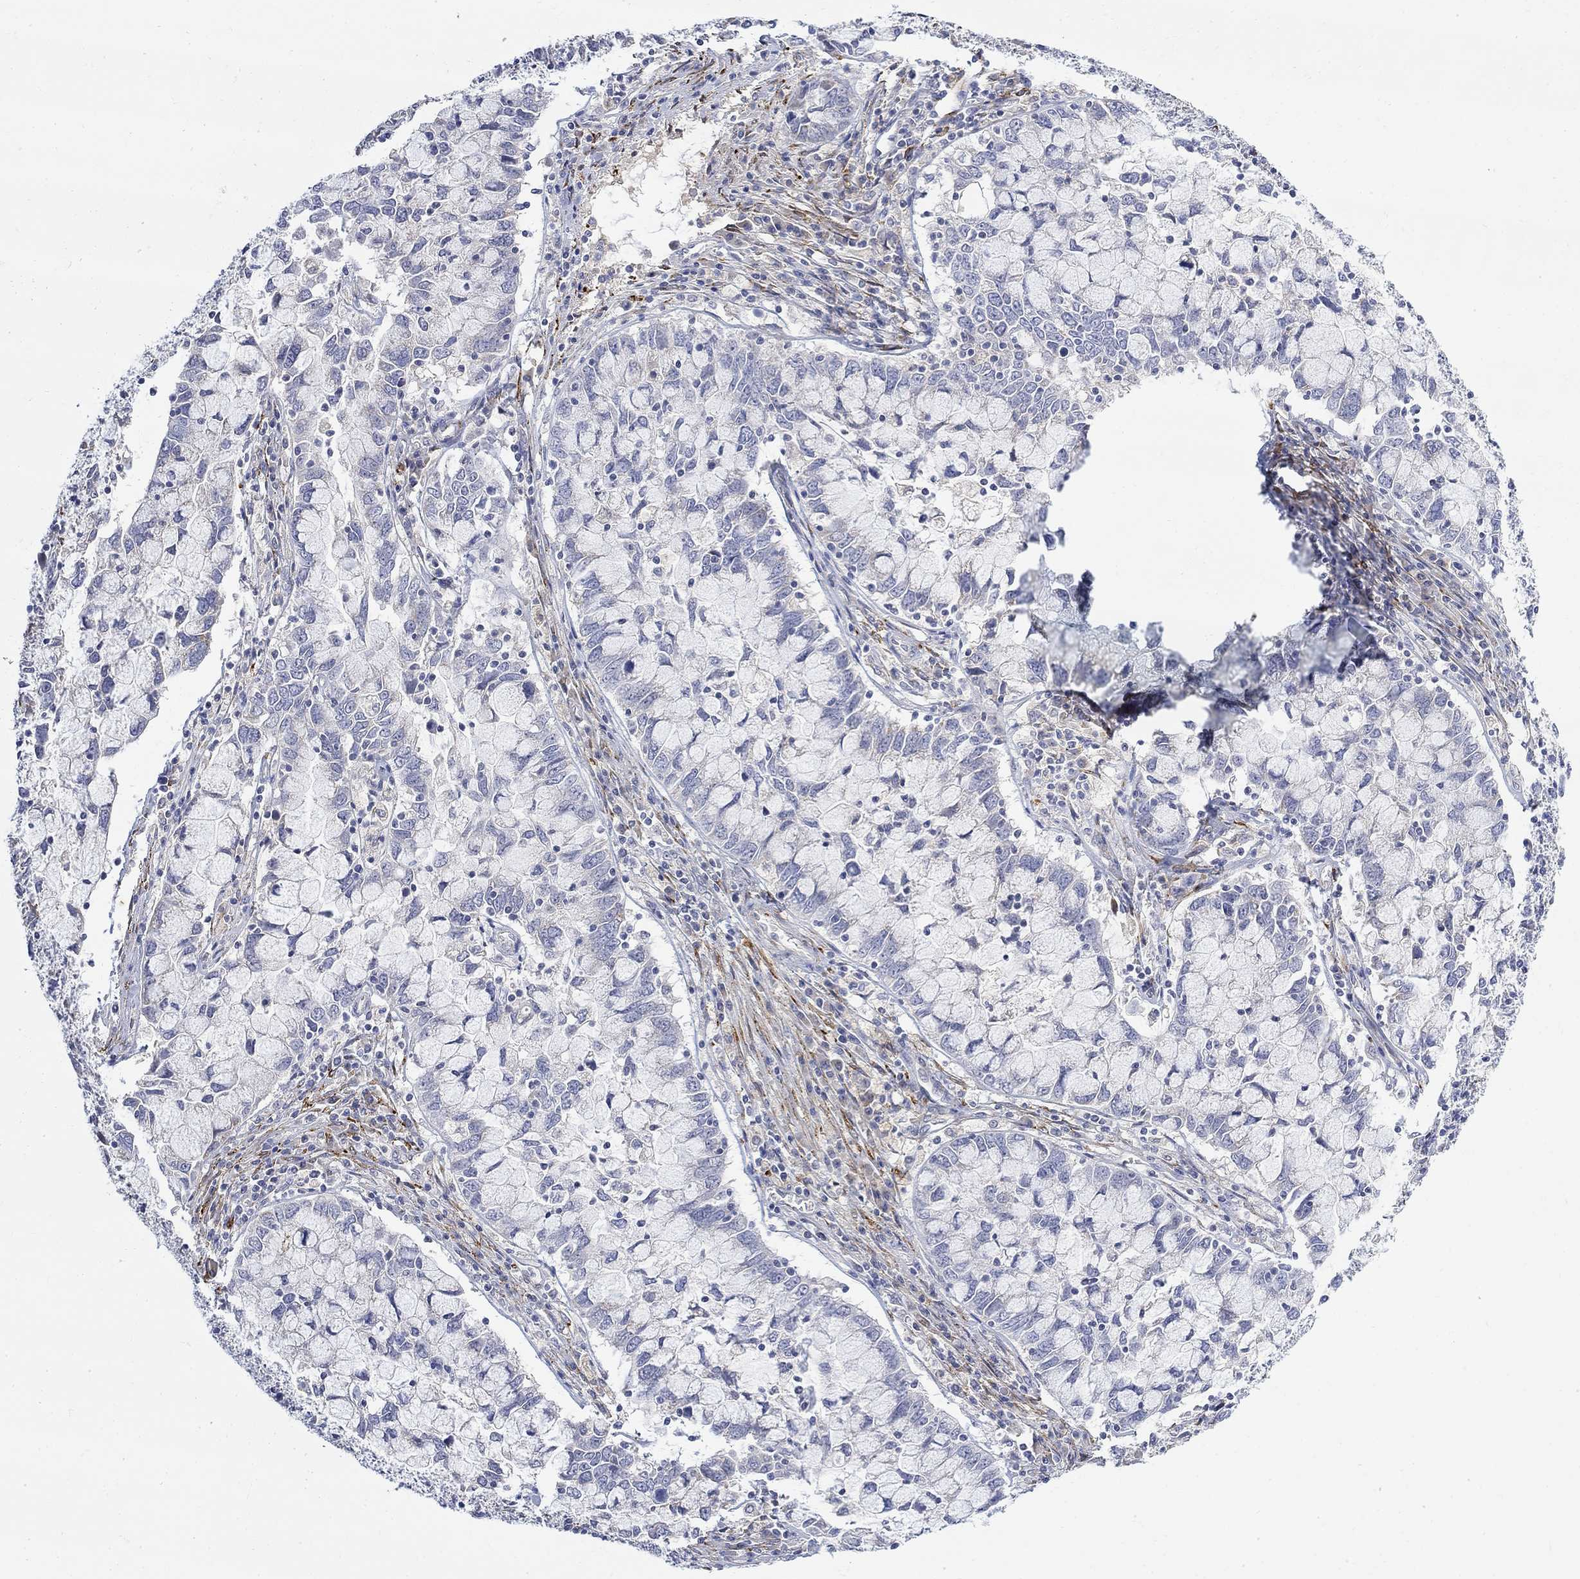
{"staining": {"intensity": "negative", "quantity": "none", "location": "none"}, "tissue": "cervical cancer", "cell_type": "Tumor cells", "image_type": "cancer", "snomed": [{"axis": "morphology", "description": "Adenocarcinoma, NOS"}, {"axis": "topography", "description": "Cervix"}], "caption": "The photomicrograph demonstrates no staining of tumor cells in cervical cancer (adenocarcinoma).", "gene": "FNDC5", "patient": {"sex": "female", "age": 40}}